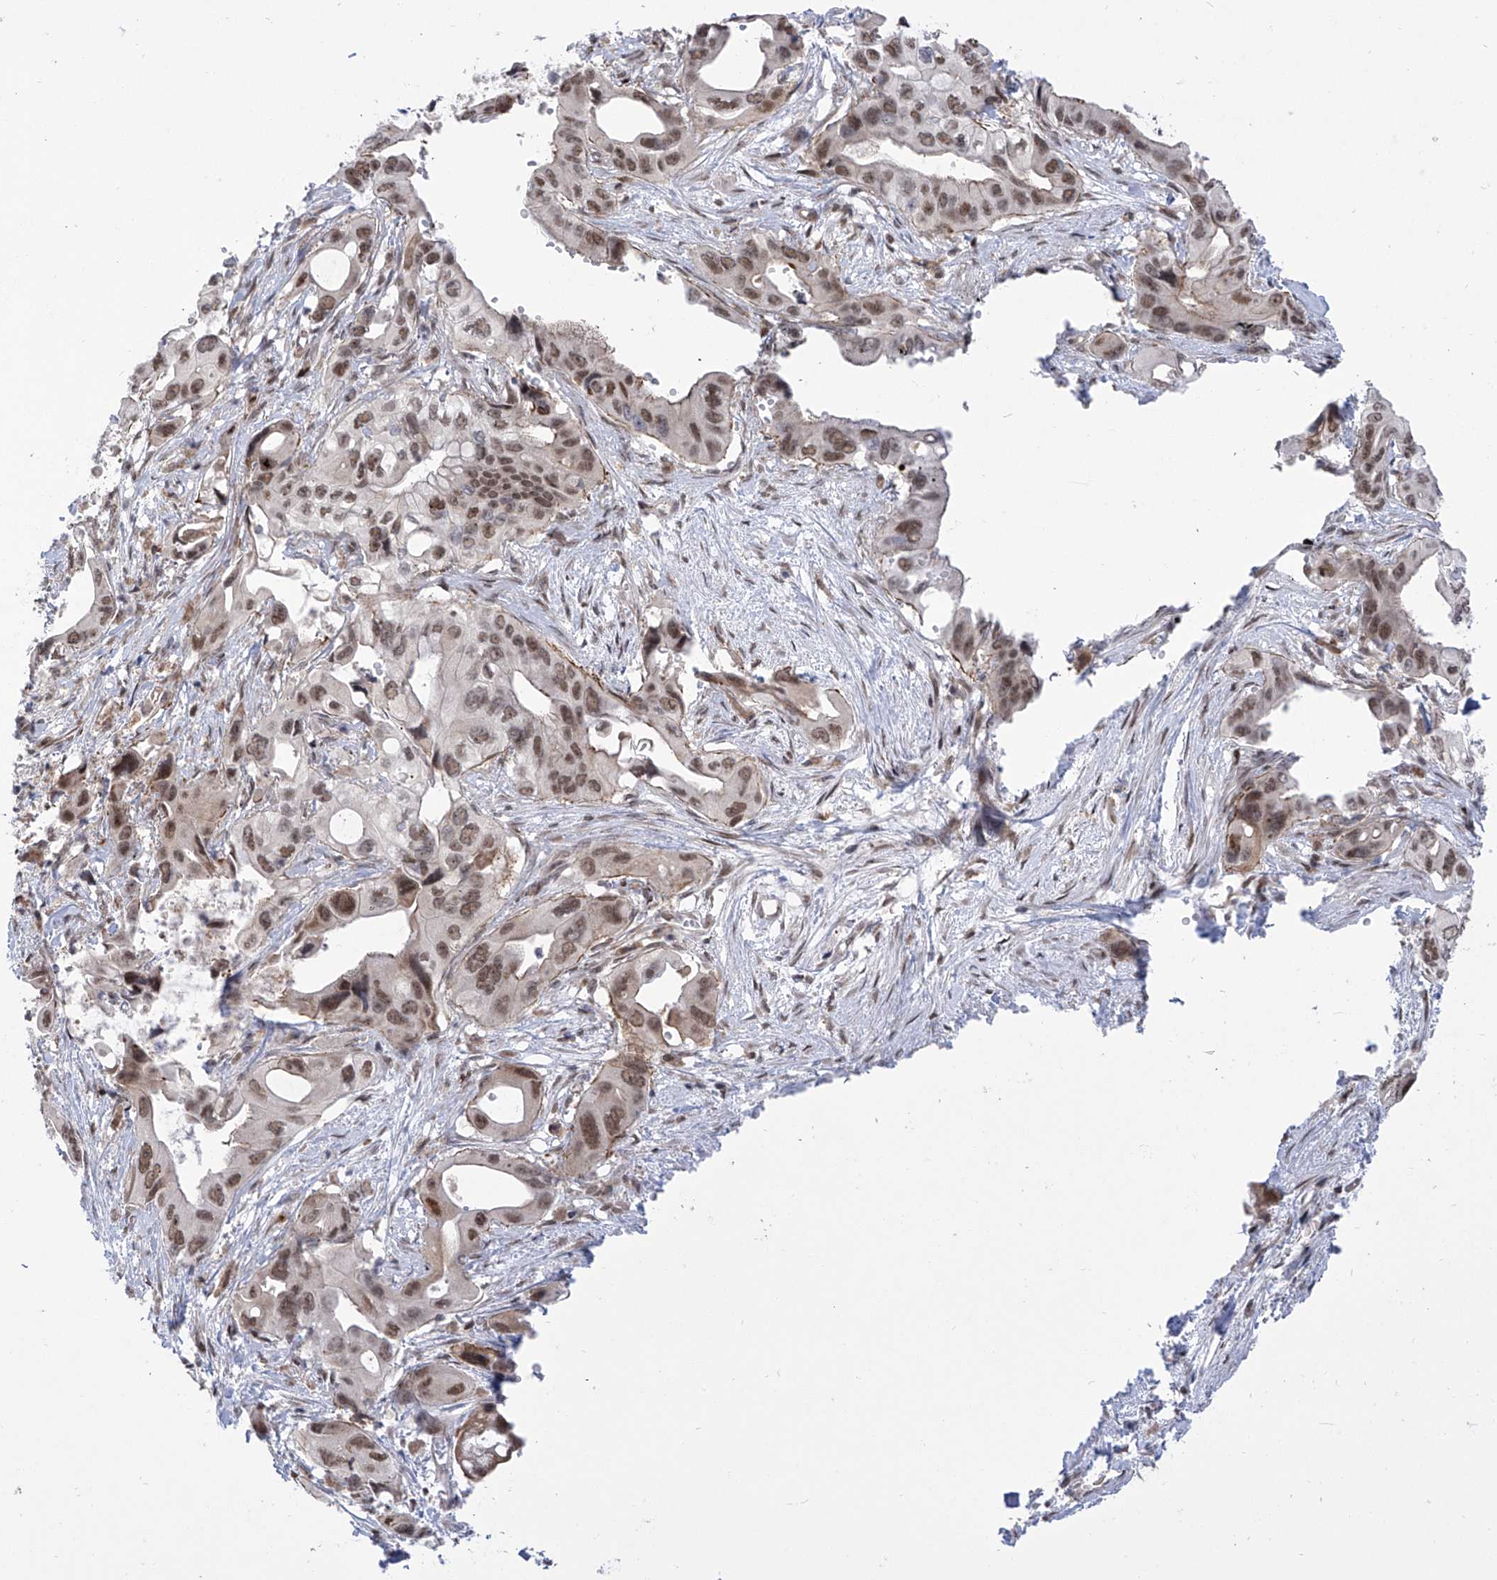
{"staining": {"intensity": "moderate", "quantity": ">75%", "location": "nuclear"}, "tissue": "pancreatic cancer", "cell_type": "Tumor cells", "image_type": "cancer", "snomed": [{"axis": "morphology", "description": "Adenocarcinoma, NOS"}, {"axis": "topography", "description": "Pancreas"}], "caption": "A high-resolution histopathology image shows IHC staining of adenocarcinoma (pancreatic), which reveals moderate nuclear expression in approximately >75% of tumor cells. (IHC, brightfield microscopy, high magnification).", "gene": "CEP290", "patient": {"sex": "male", "age": 66}}